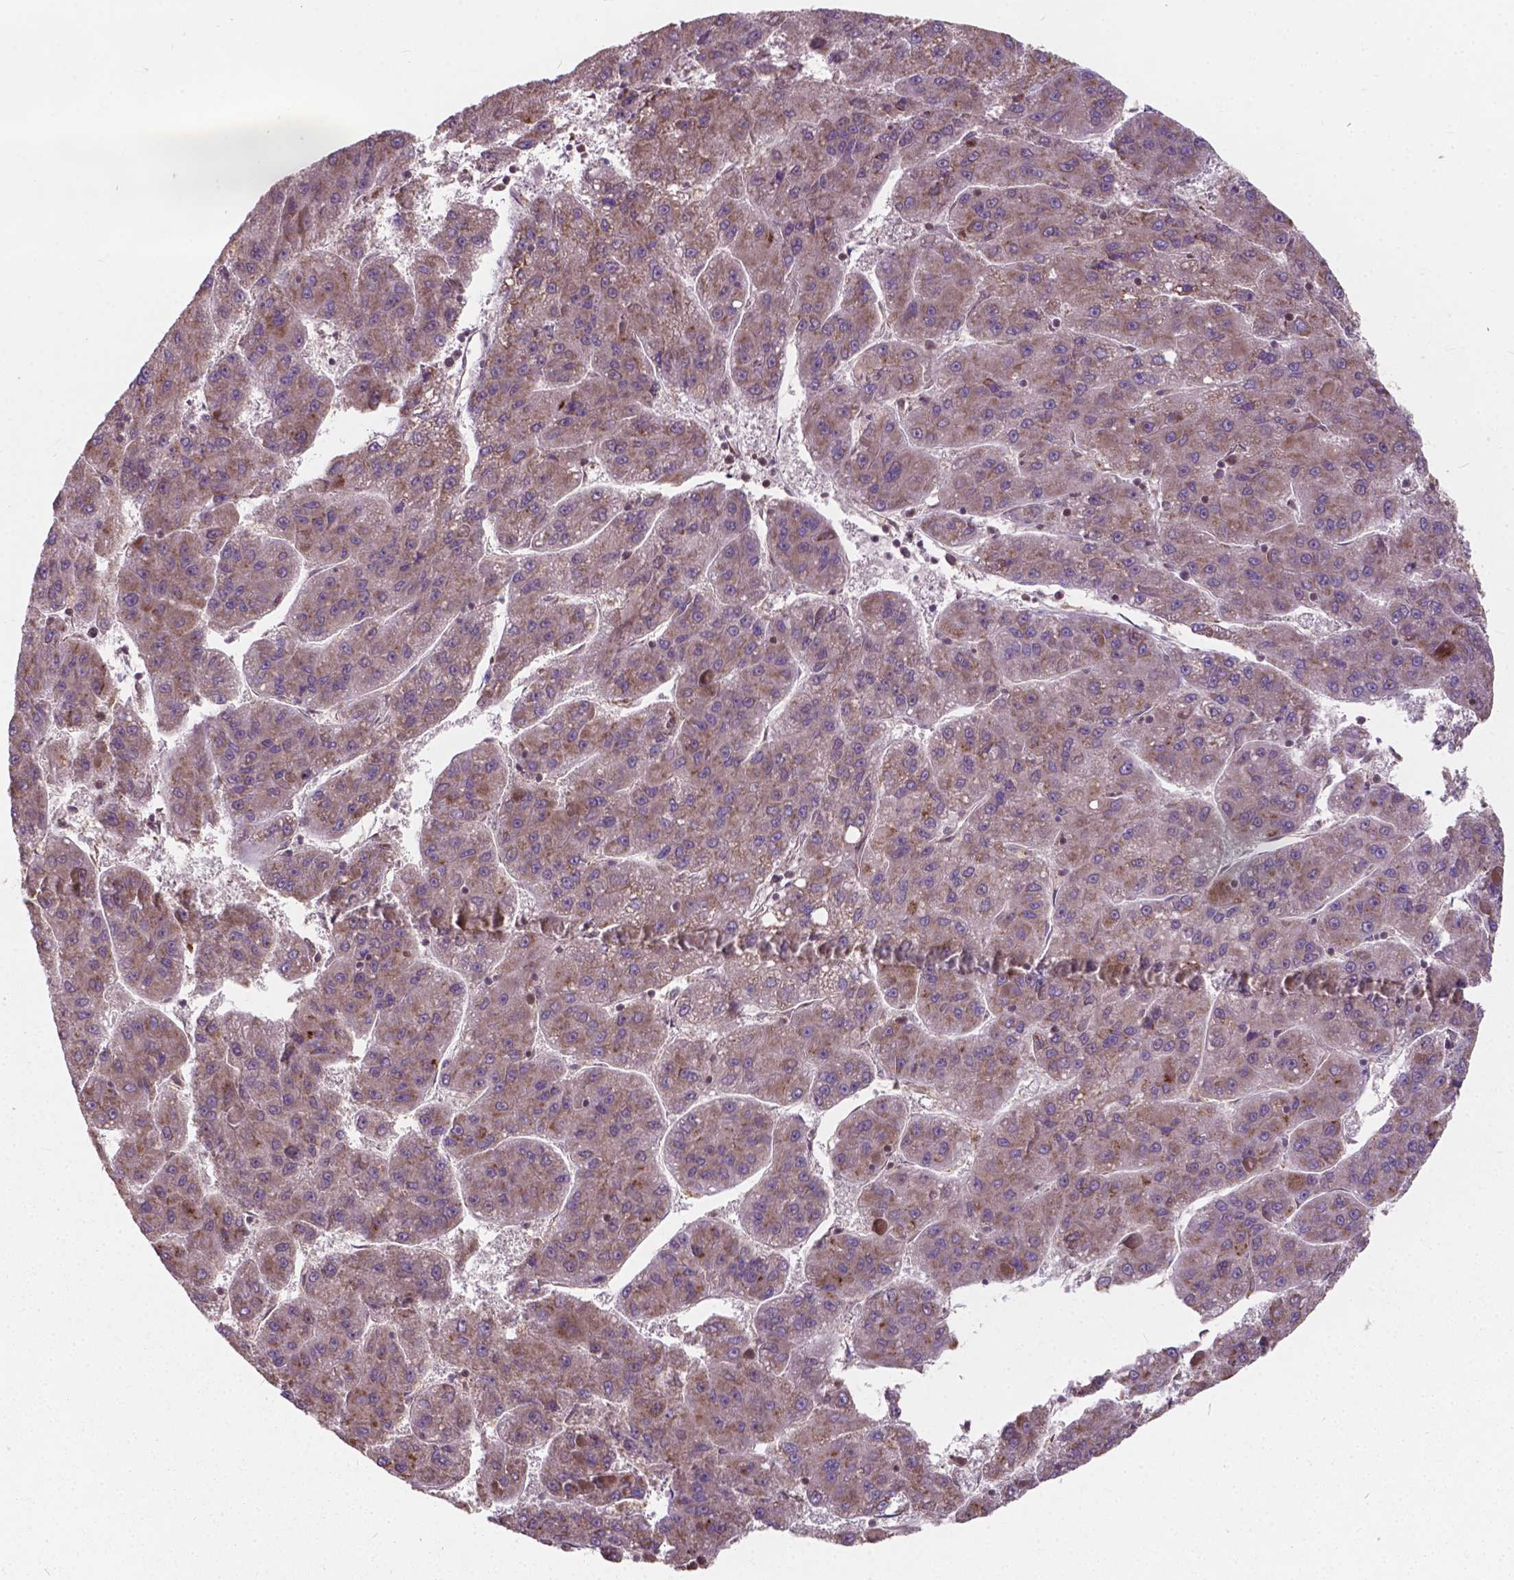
{"staining": {"intensity": "moderate", "quantity": "25%-75%", "location": "cytoplasmic/membranous"}, "tissue": "liver cancer", "cell_type": "Tumor cells", "image_type": "cancer", "snomed": [{"axis": "morphology", "description": "Carcinoma, Hepatocellular, NOS"}, {"axis": "topography", "description": "Liver"}], "caption": "IHC staining of liver cancer (hepatocellular carcinoma), which reveals medium levels of moderate cytoplasmic/membranous expression in about 25%-75% of tumor cells indicating moderate cytoplasmic/membranous protein expression. The staining was performed using DAB (brown) for protein detection and nuclei were counterstained in hematoxylin (blue).", "gene": "MRPL33", "patient": {"sex": "female", "age": 82}}